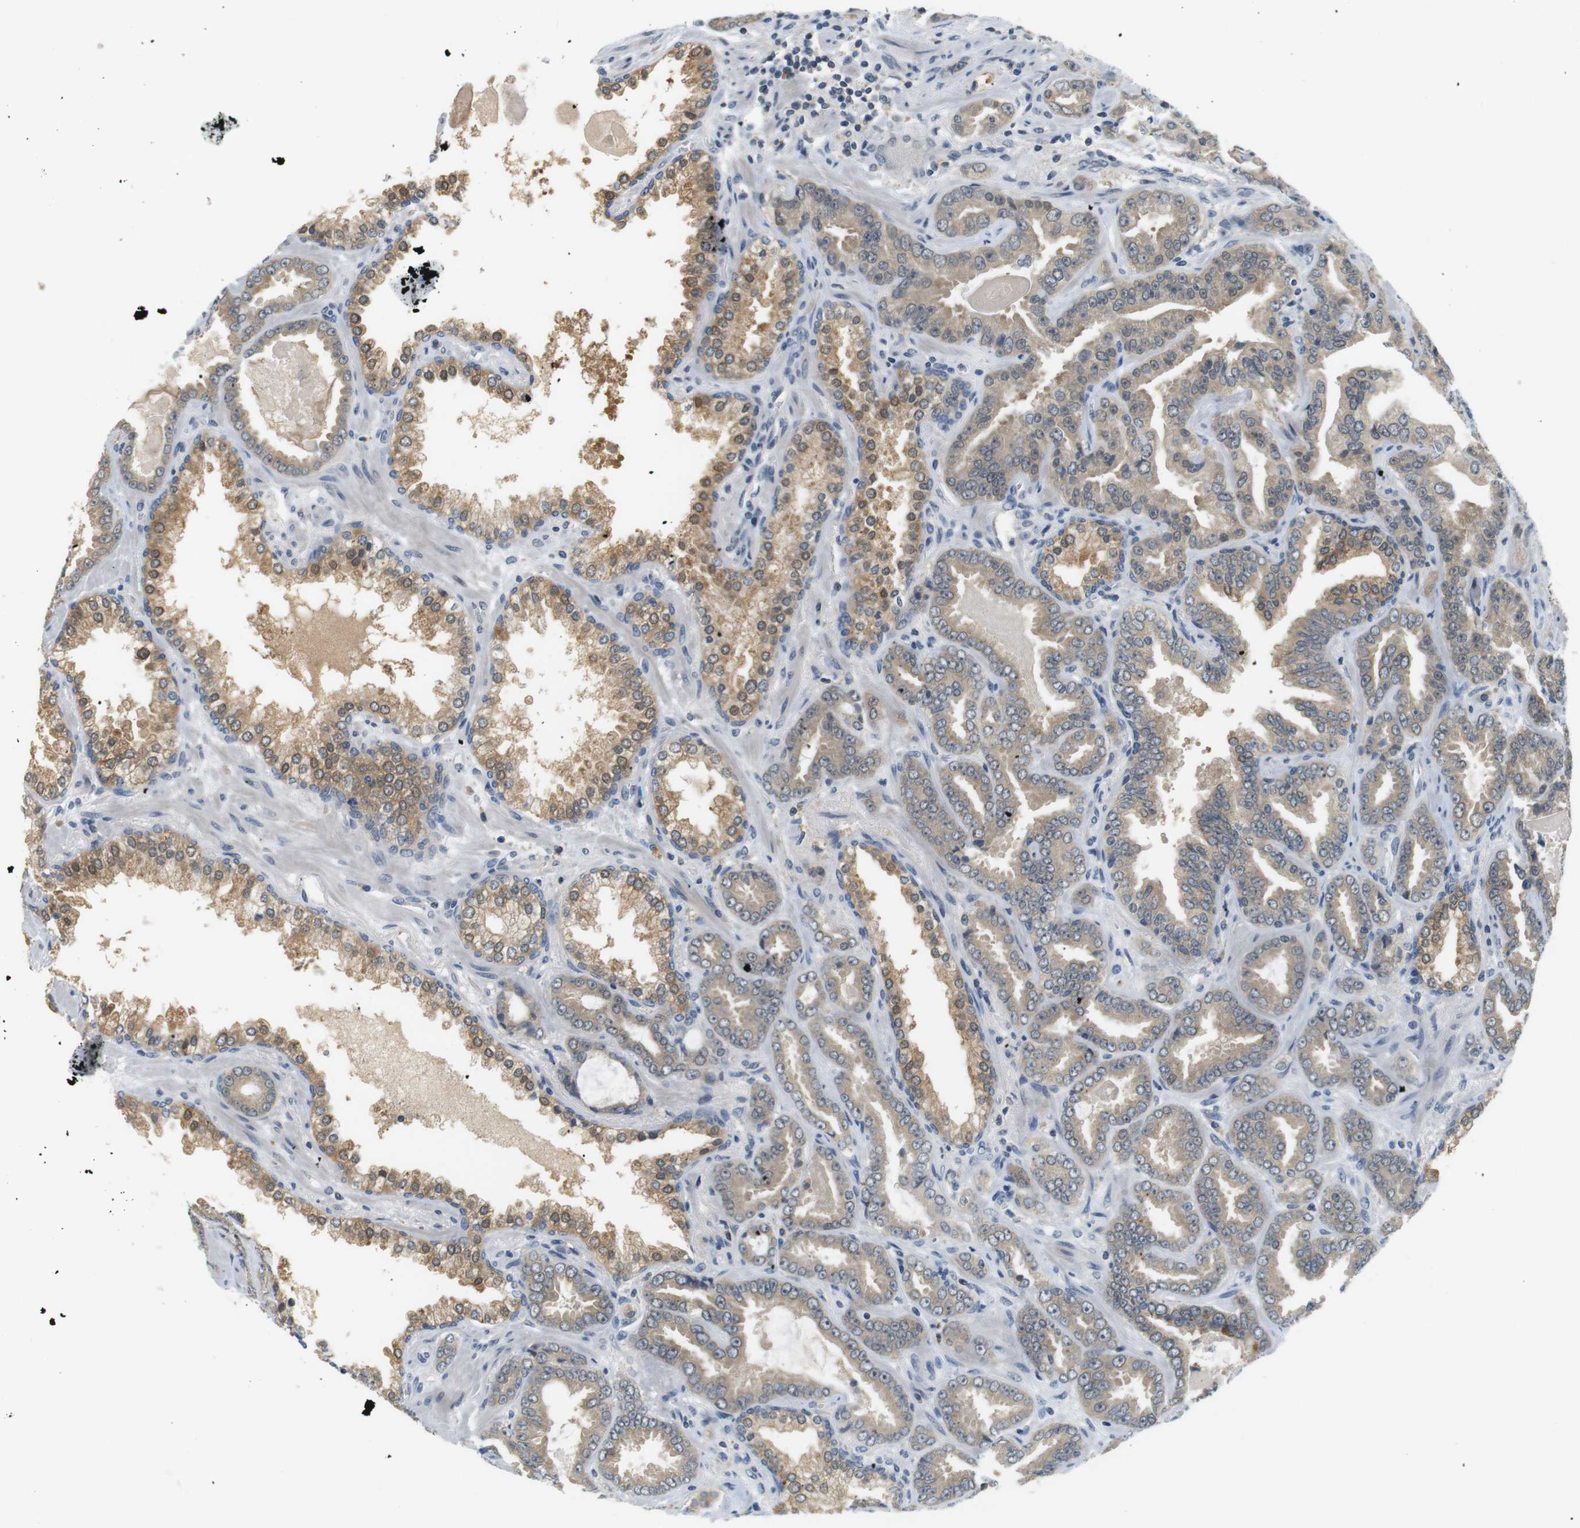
{"staining": {"intensity": "weak", "quantity": "<25%", "location": "cytoplasmic/membranous"}, "tissue": "prostate cancer", "cell_type": "Tumor cells", "image_type": "cancer", "snomed": [{"axis": "morphology", "description": "Adenocarcinoma, Low grade"}, {"axis": "topography", "description": "Prostate"}], "caption": "IHC of human low-grade adenocarcinoma (prostate) displays no positivity in tumor cells.", "gene": "WNT7A", "patient": {"sex": "male", "age": 60}}